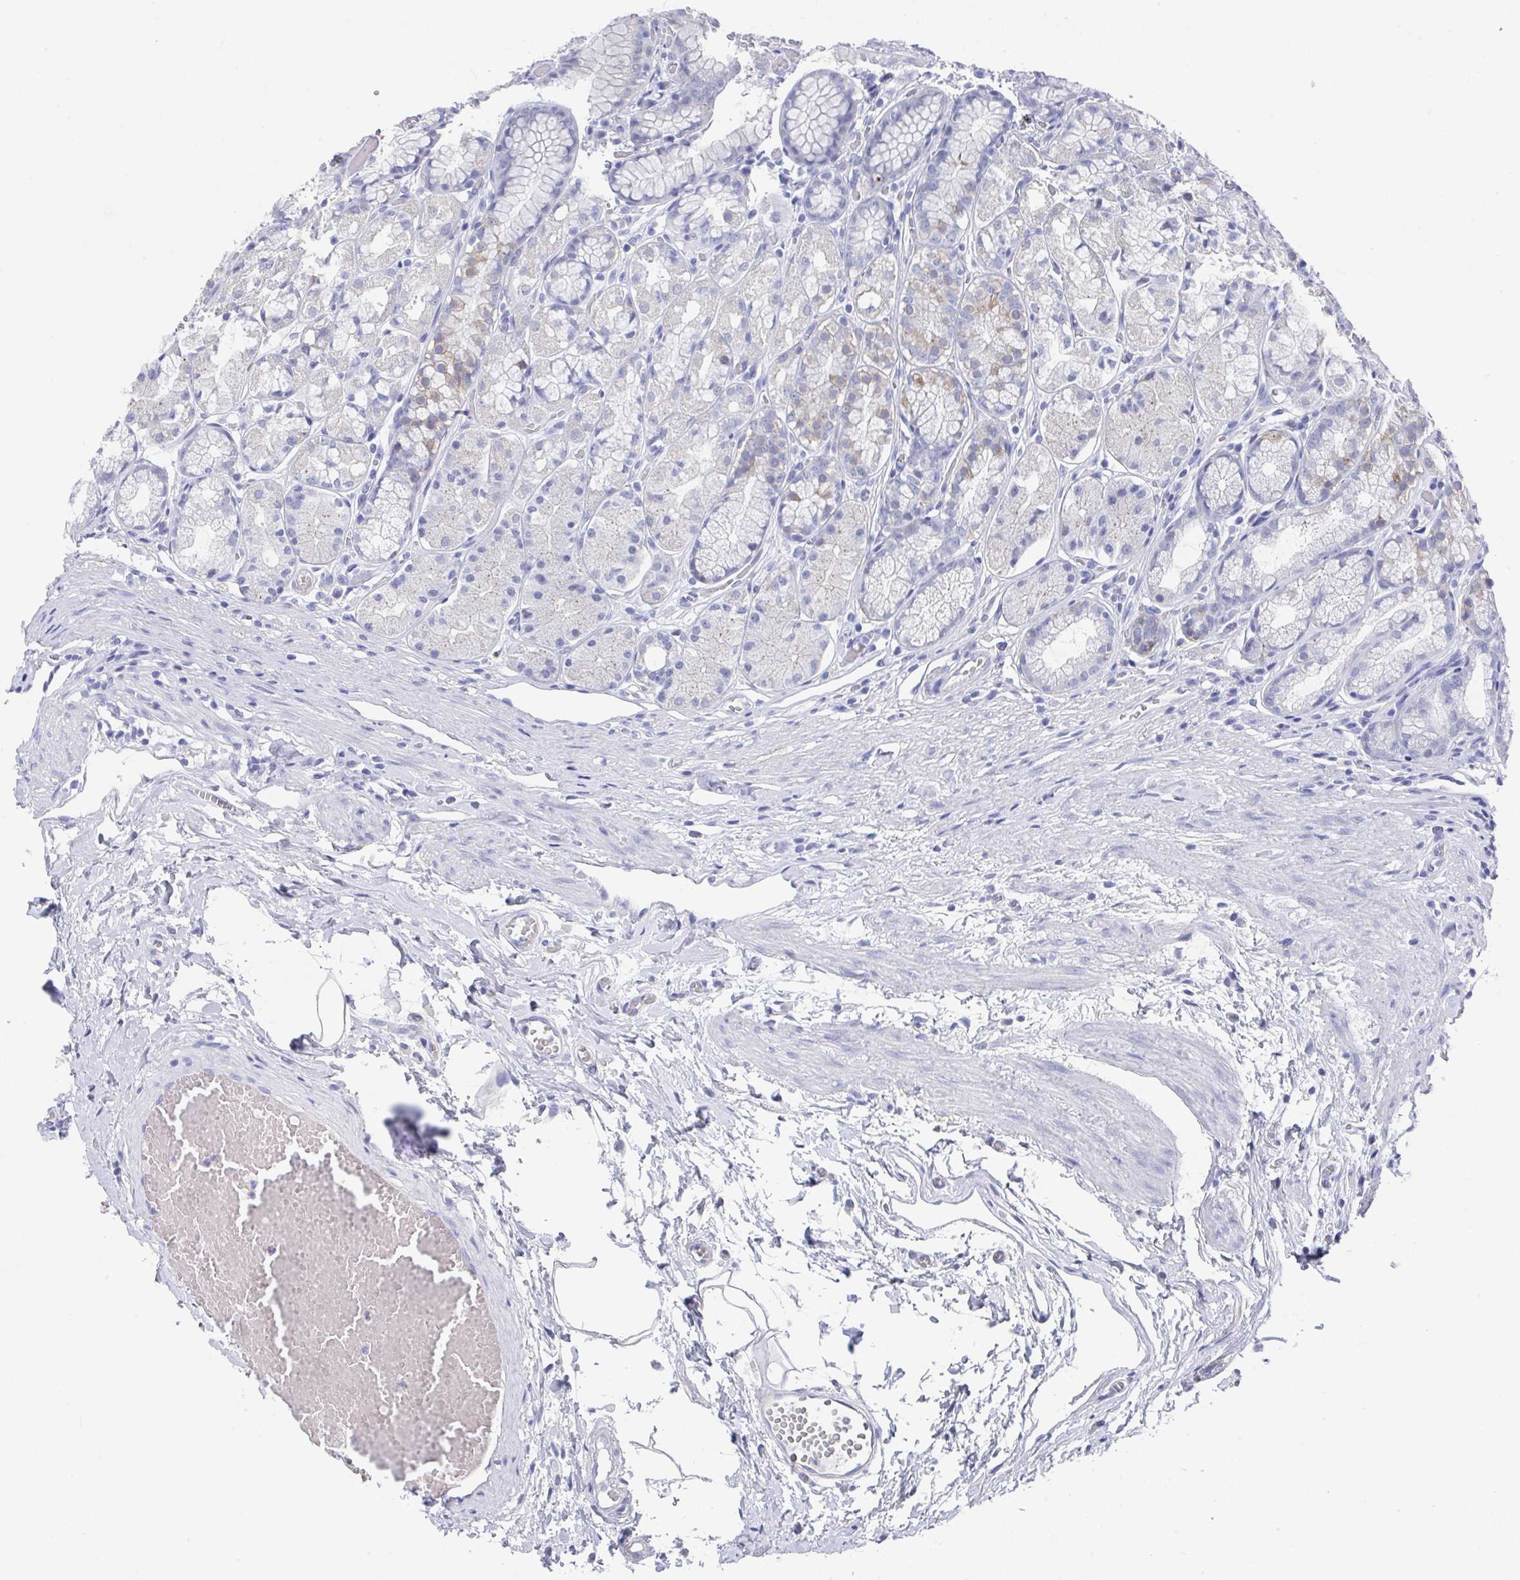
{"staining": {"intensity": "weak", "quantity": "<25%", "location": "cytoplasmic/membranous"}, "tissue": "stomach", "cell_type": "Glandular cells", "image_type": "normal", "snomed": [{"axis": "morphology", "description": "Normal tissue, NOS"}, {"axis": "topography", "description": "Smooth muscle"}, {"axis": "topography", "description": "Stomach"}], "caption": "A micrograph of stomach stained for a protein demonstrates no brown staining in glandular cells. Brightfield microscopy of immunohistochemistry (IHC) stained with DAB (brown) and hematoxylin (blue), captured at high magnification.", "gene": "TNFRSF8", "patient": {"sex": "male", "age": 70}}